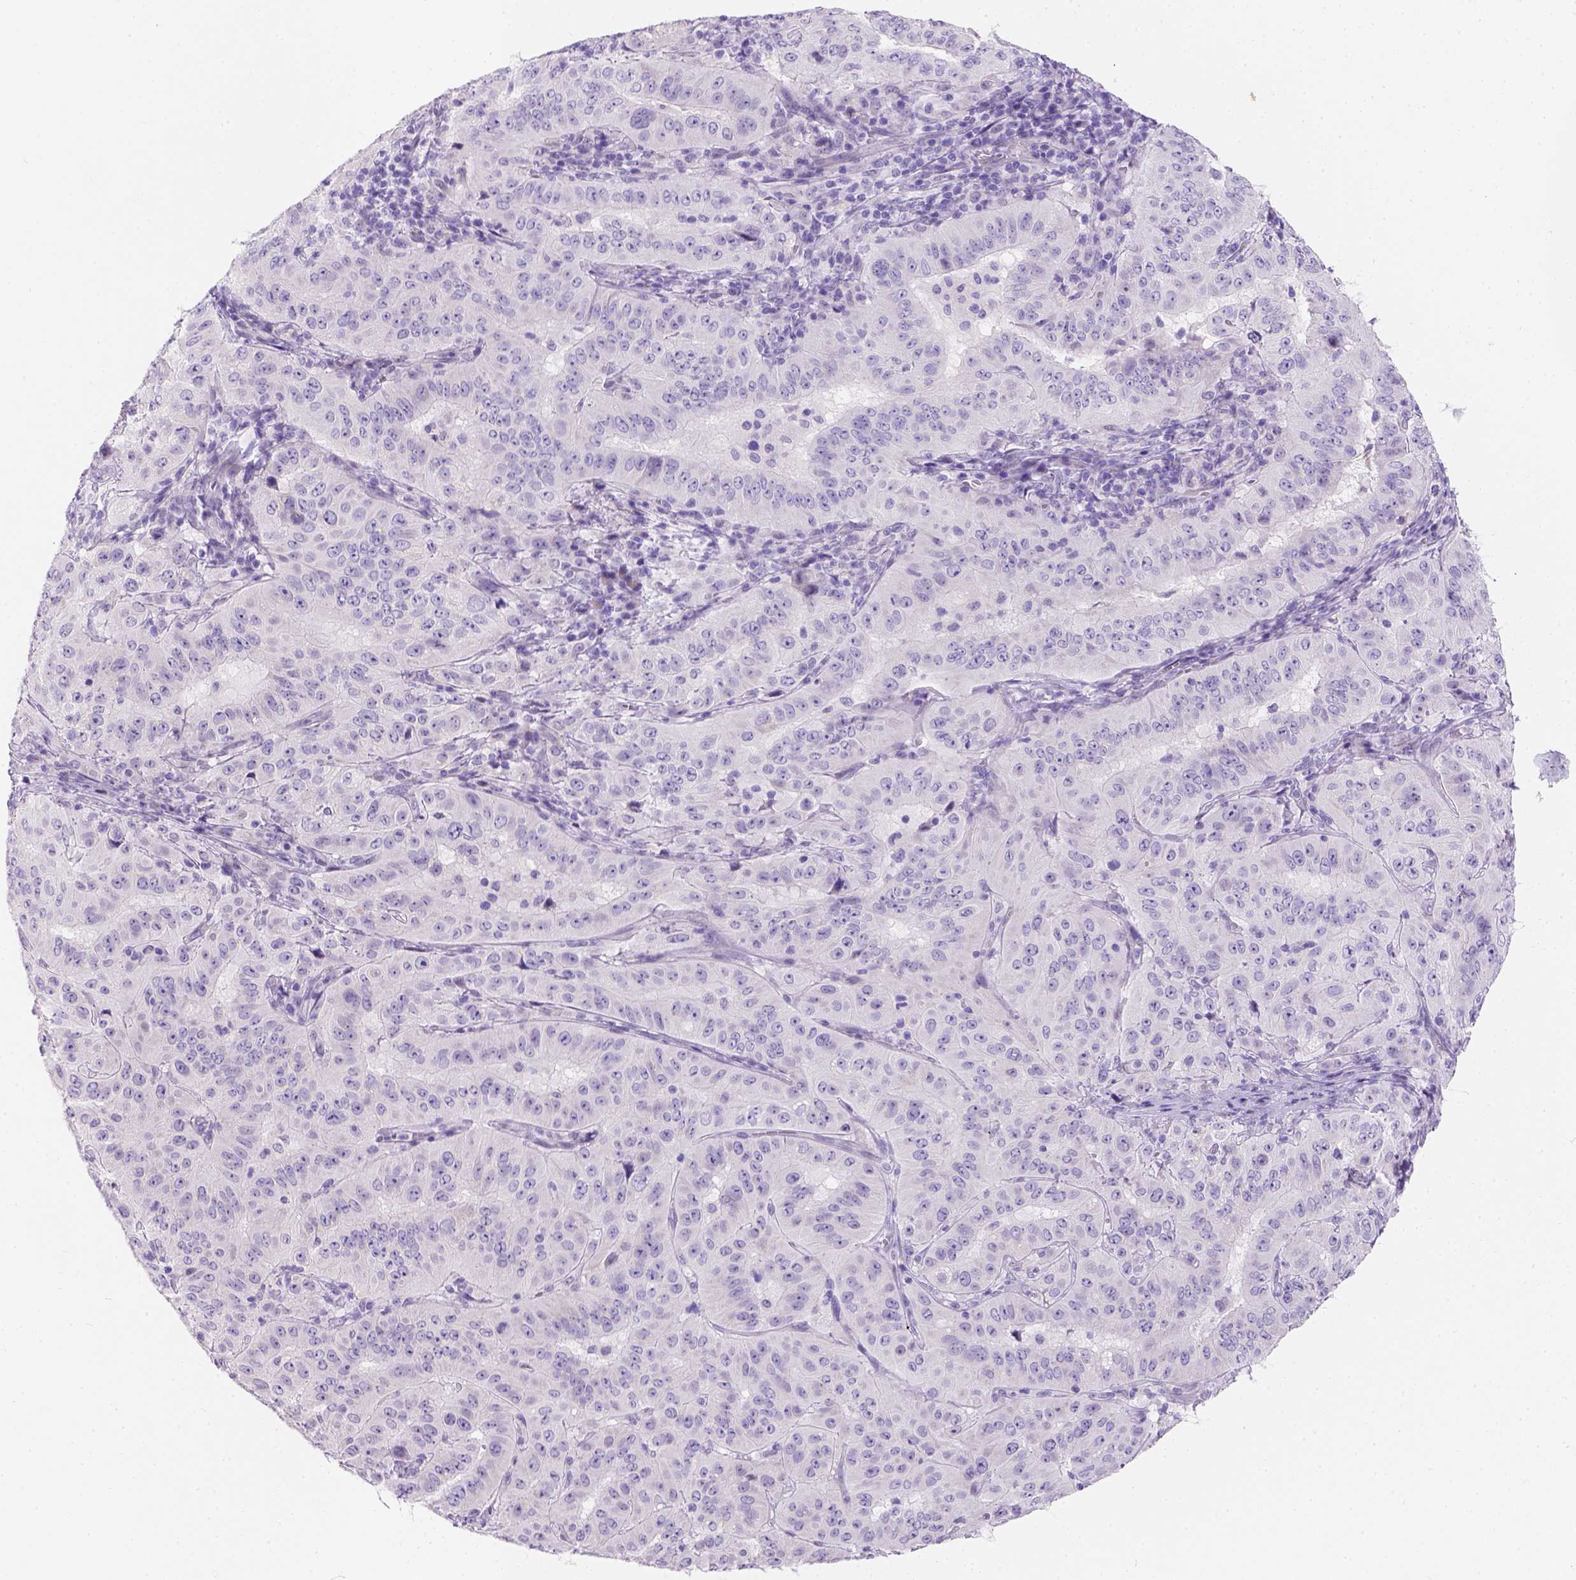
{"staining": {"intensity": "negative", "quantity": "none", "location": "none"}, "tissue": "pancreatic cancer", "cell_type": "Tumor cells", "image_type": "cancer", "snomed": [{"axis": "morphology", "description": "Adenocarcinoma, NOS"}, {"axis": "topography", "description": "Pancreas"}], "caption": "Tumor cells are negative for protein expression in human adenocarcinoma (pancreatic).", "gene": "PHF7", "patient": {"sex": "male", "age": 63}}